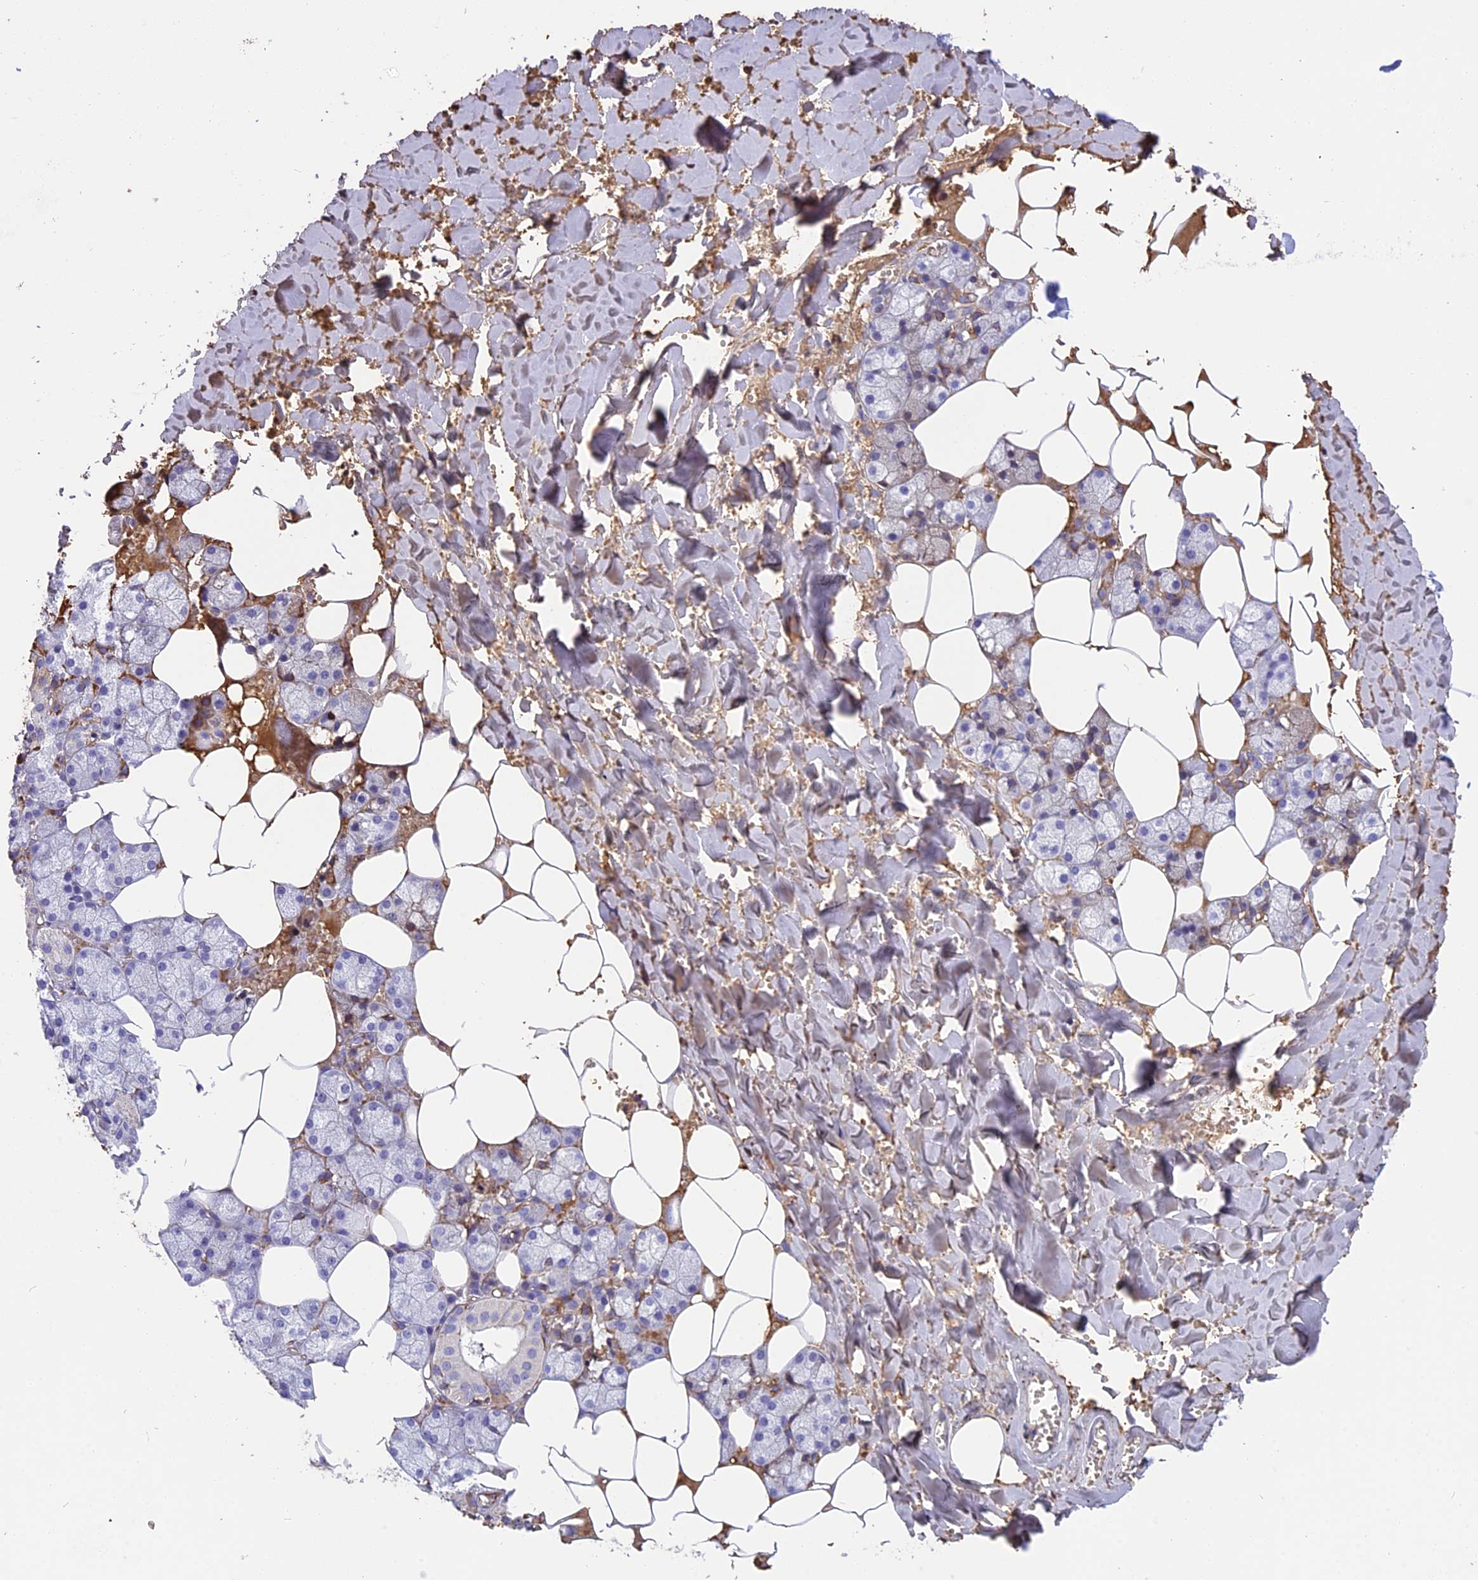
{"staining": {"intensity": "negative", "quantity": "none", "location": "none"}, "tissue": "salivary gland", "cell_type": "Glandular cells", "image_type": "normal", "snomed": [{"axis": "morphology", "description": "Normal tissue, NOS"}, {"axis": "topography", "description": "Salivary gland"}], "caption": "Immunohistochemistry of benign salivary gland reveals no expression in glandular cells.", "gene": "TNNC2", "patient": {"sex": "male", "age": 62}}